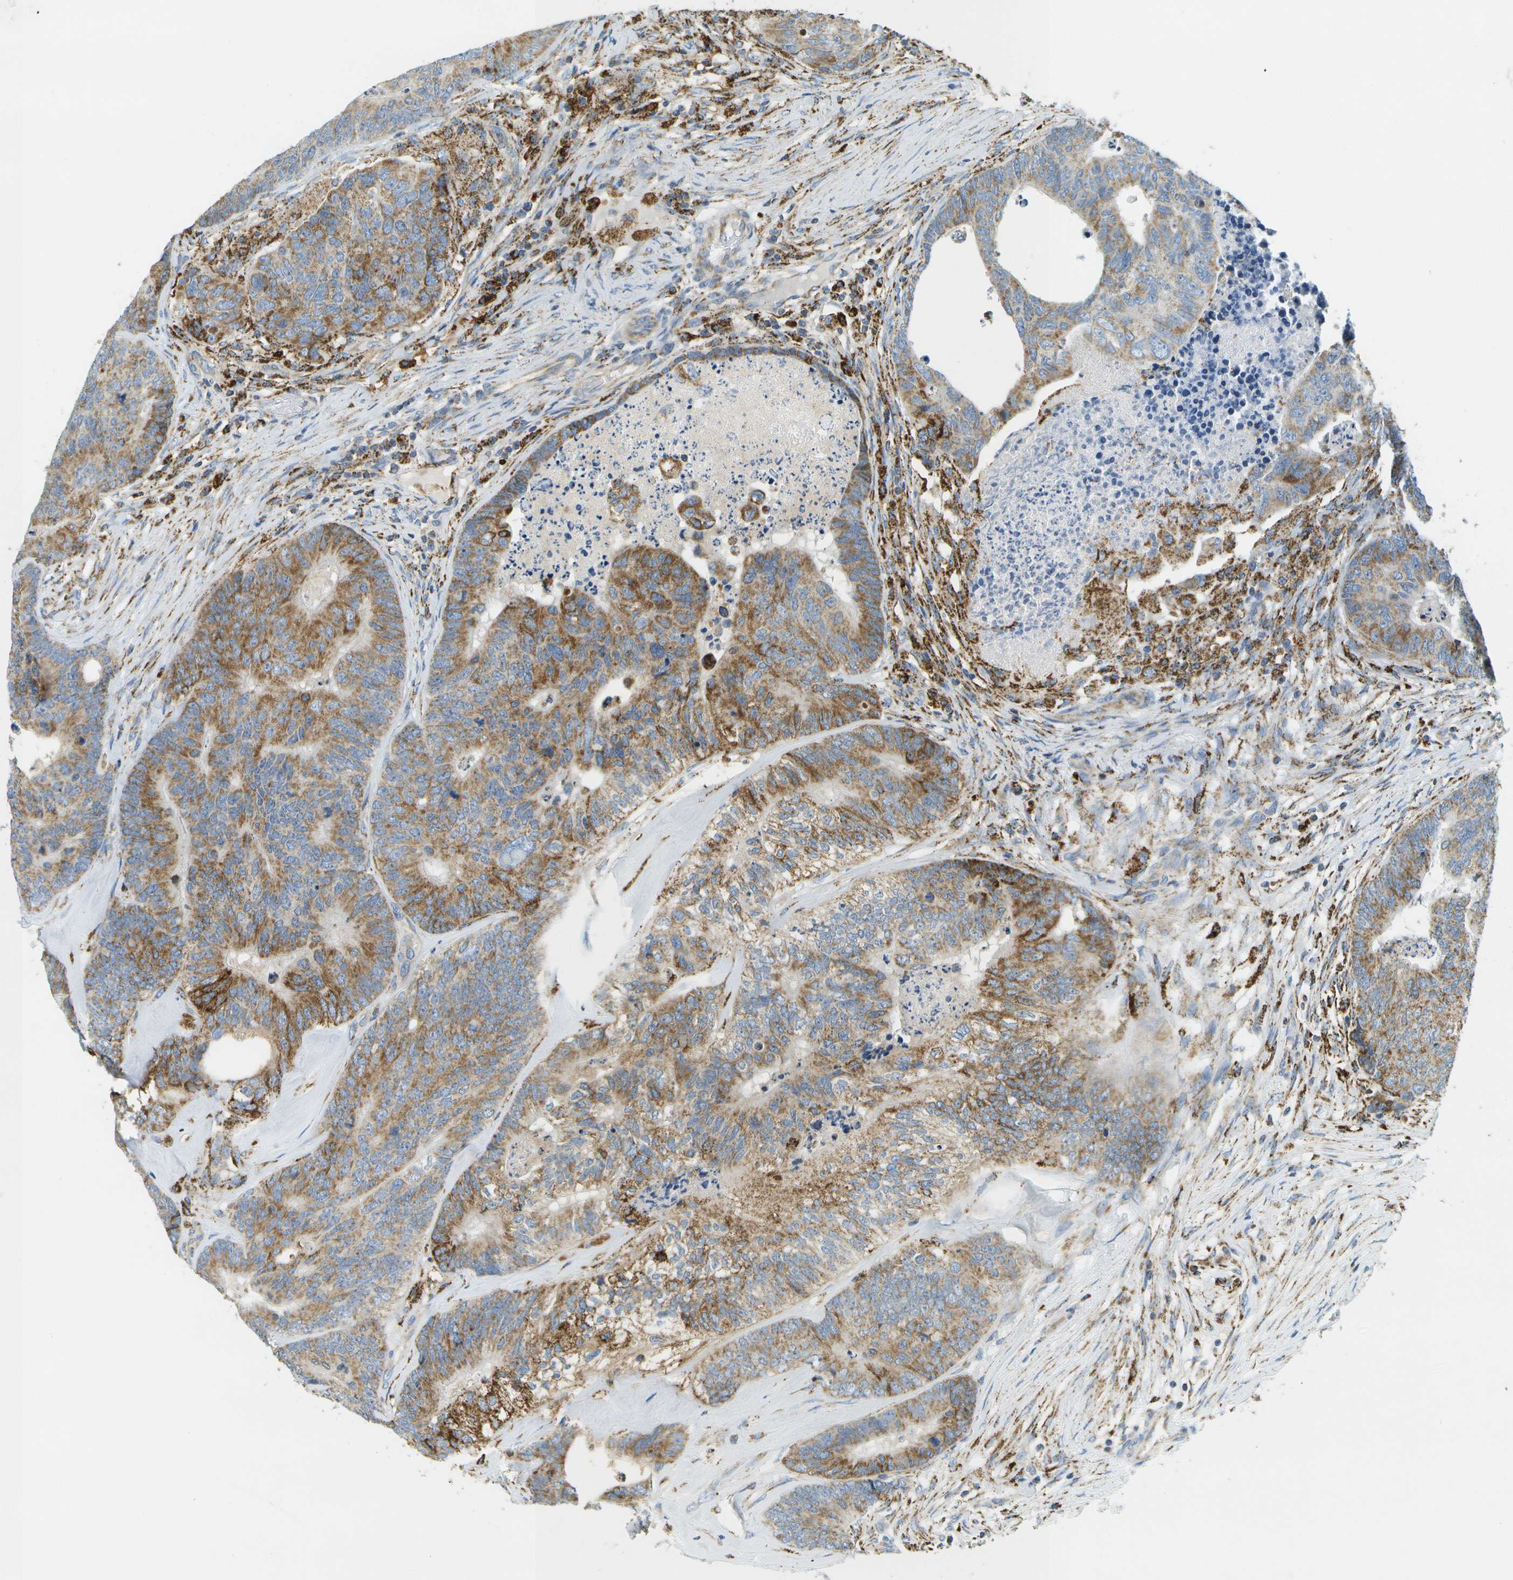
{"staining": {"intensity": "moderate", "quantity": ">75%", "location": "cytoplasmic/membranous"}, "tissue": "colorectal cancer", "cell_type": "Tumor cells", "image_type": "cancer", "snomed": [{"axis": "morphology", "description": "Adenocarcinoma, NOS"}, {"axis": "topography", "description": "Colon"}], "caption": "Human colorectal cancer (adenocarcinoma) stained with a protein marker reveals moderate staining in tumor cells.", "gene": "HLCS", "patient": {"sex": "female", "age": 67}}